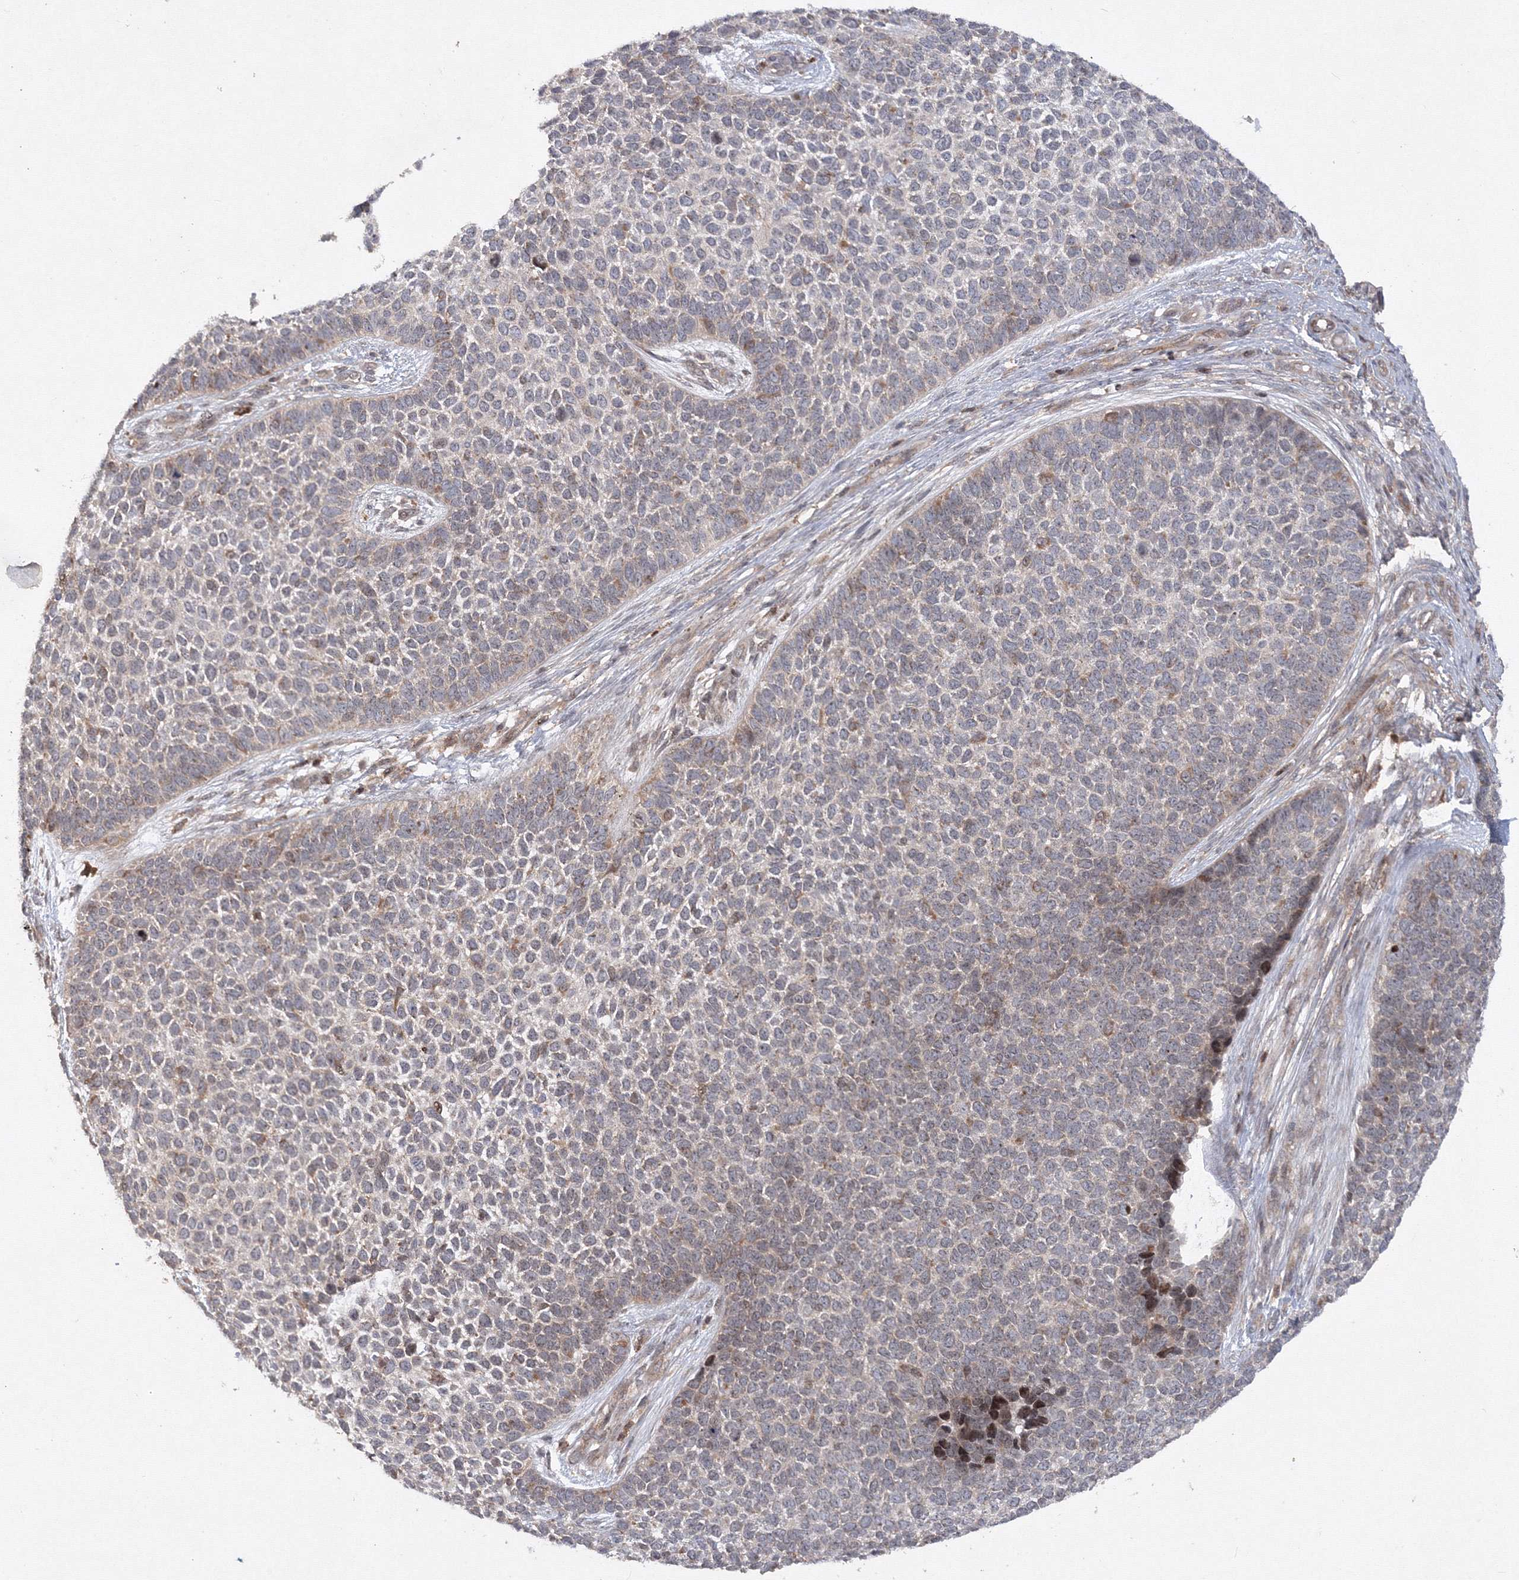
{"staining": {"intensity": "weak", "quantity": "25%-75%", "location": "cytoplasmic/membranous"}, "tissue": "skin cancer", "cell_type": "Tumor cells", "image_type": "cancer", "snomed": [{"axis": "morphology", "description": "Basal cell carcinoma"}, {"axis": "topography", "description": "Skin"}], "caption": "Skin basal cell carcinoma stained for a protein (brown) shows weak cytoplasmic/membranous positive positivity in about 25%-75% of tumor cells.", "gene": "MKRN2", "patient": {"sex": "female", "age": 84}}